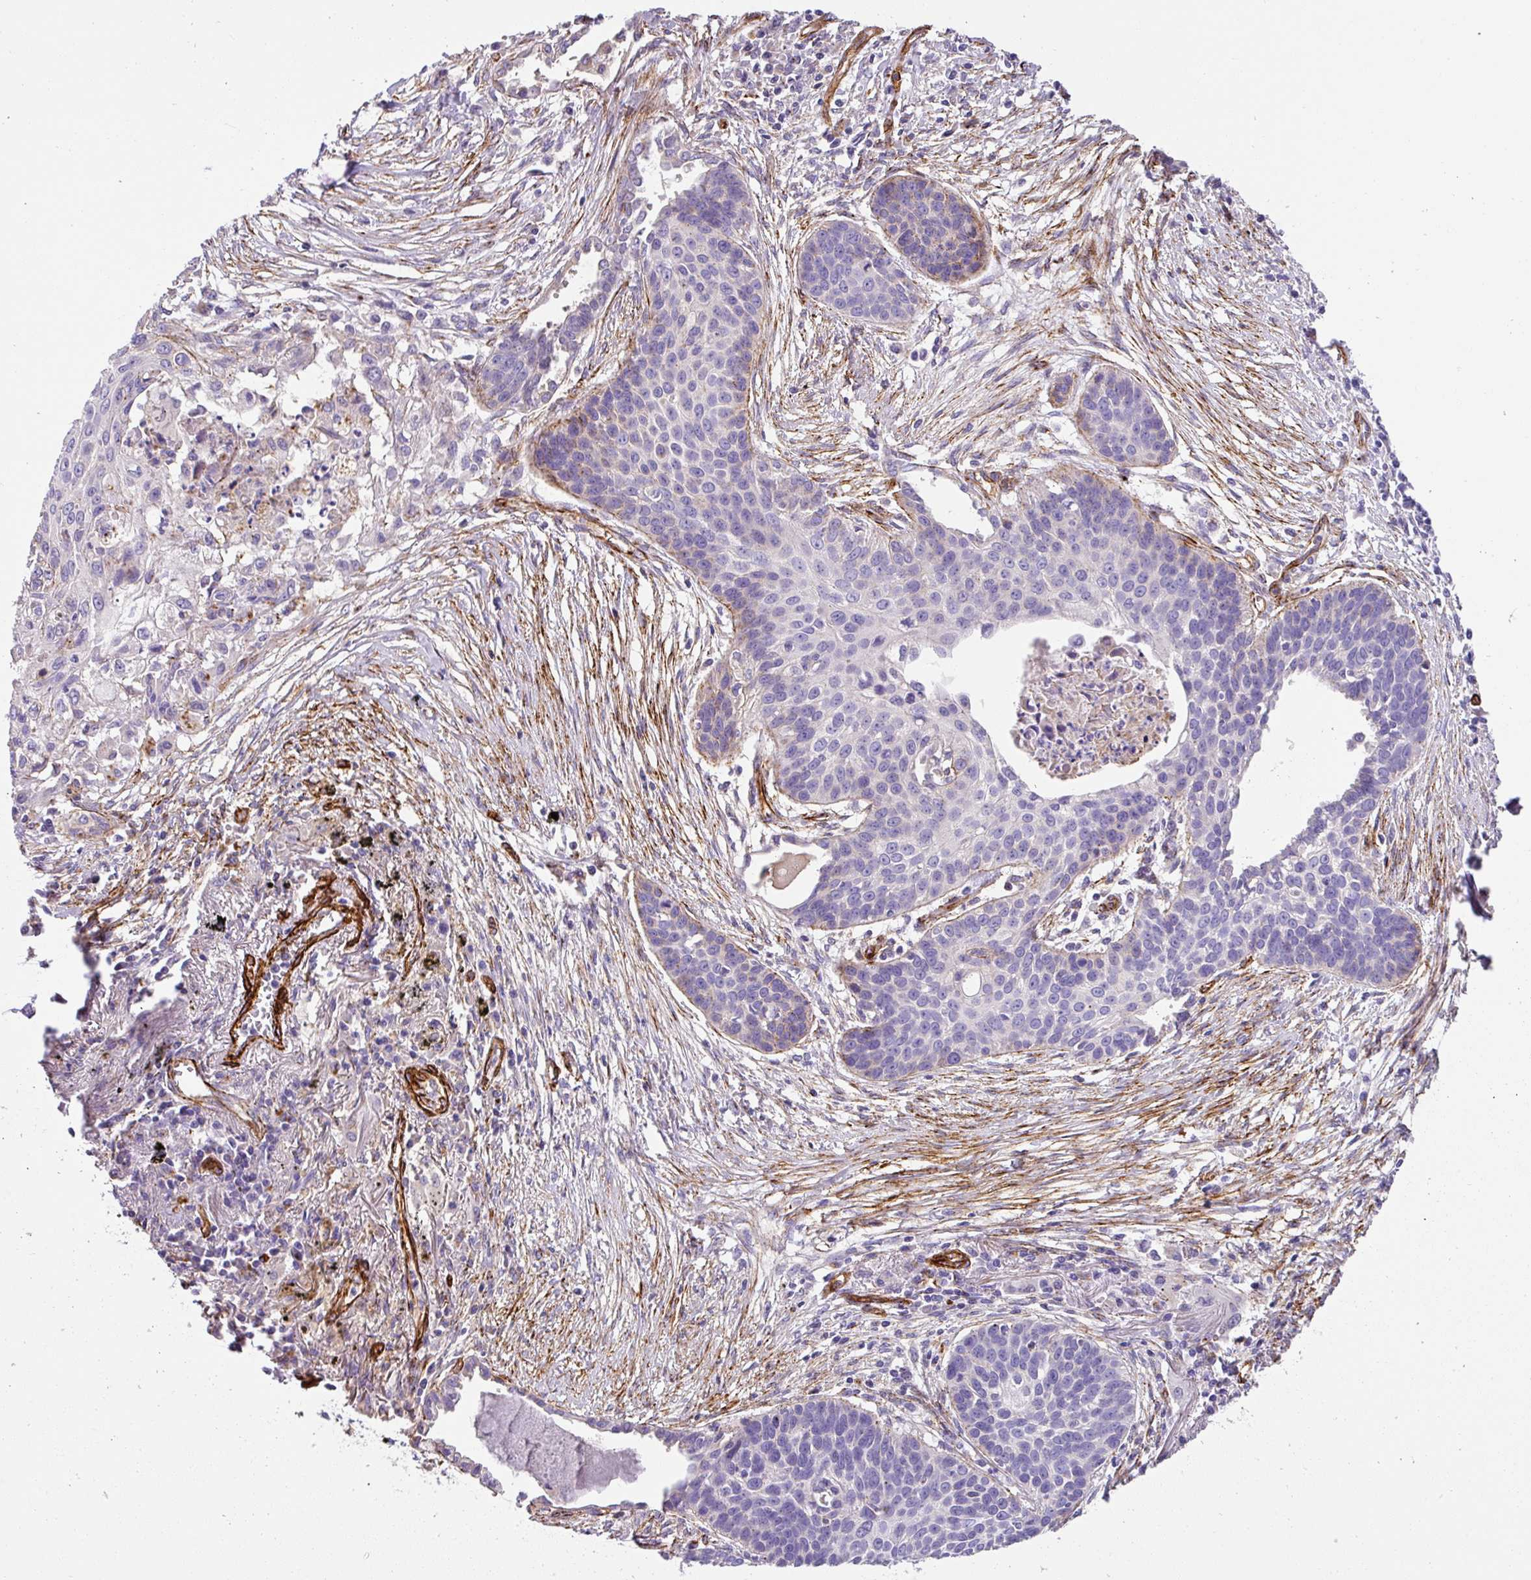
{"staining": {"intensity": "weak", "quantity": "<25%", "location": "cytoplasmic/membranous"}, "tissue": "lung cancer", "cell_type": "Tumor cells", "image_type": "cancer", "snomed": [{"axis": "morphology", "description": "Squamous cell carcinoma, NOS"}, {"axis": "topography", "description": "Lung"}], "caption": "This is an immunohistochemistry micrograph of squamous cell carcinoma (lung). There is no positivity in tumor cells.", "gene": "SLC25A17", "patient": {"sex": "male", "age": 71}}